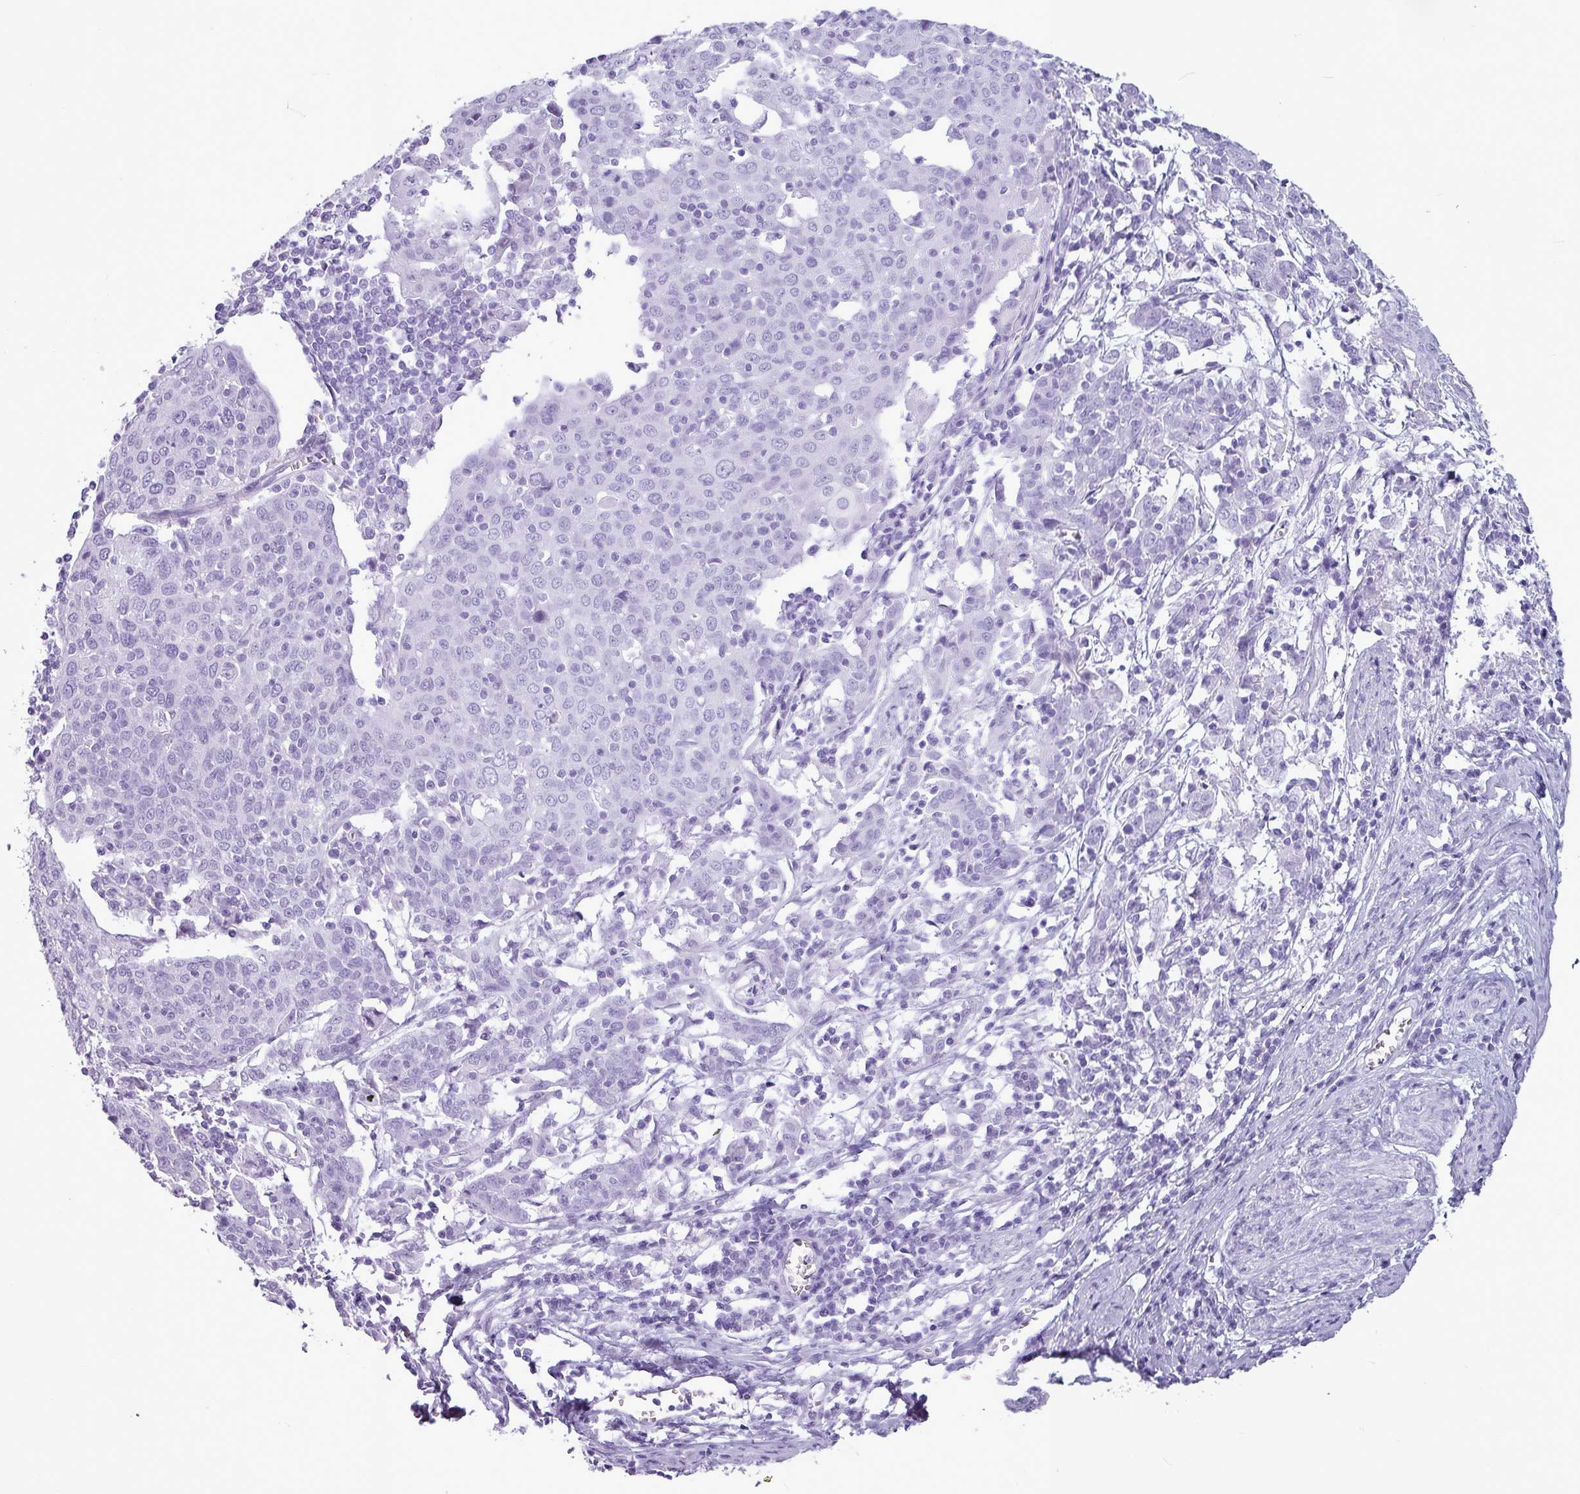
{"staining": {"intensity": "negative", "quantity": "none", "location": "none"}, "tissue": "cervical cancer", "cell_type": "Tumor cells", "image_type": "cancer", "snomed": [{"axis": "morphology", "description": "Squamous cell carcinoma, NOS"}, {"axis": "topography", "description": "Cervix"}], "caption": "Tumor cells are negative for protein expression in human cervical squamous cell carcinoma.", "gene": "AMY1B", "patient": {"sex": "female", "age": 67}}